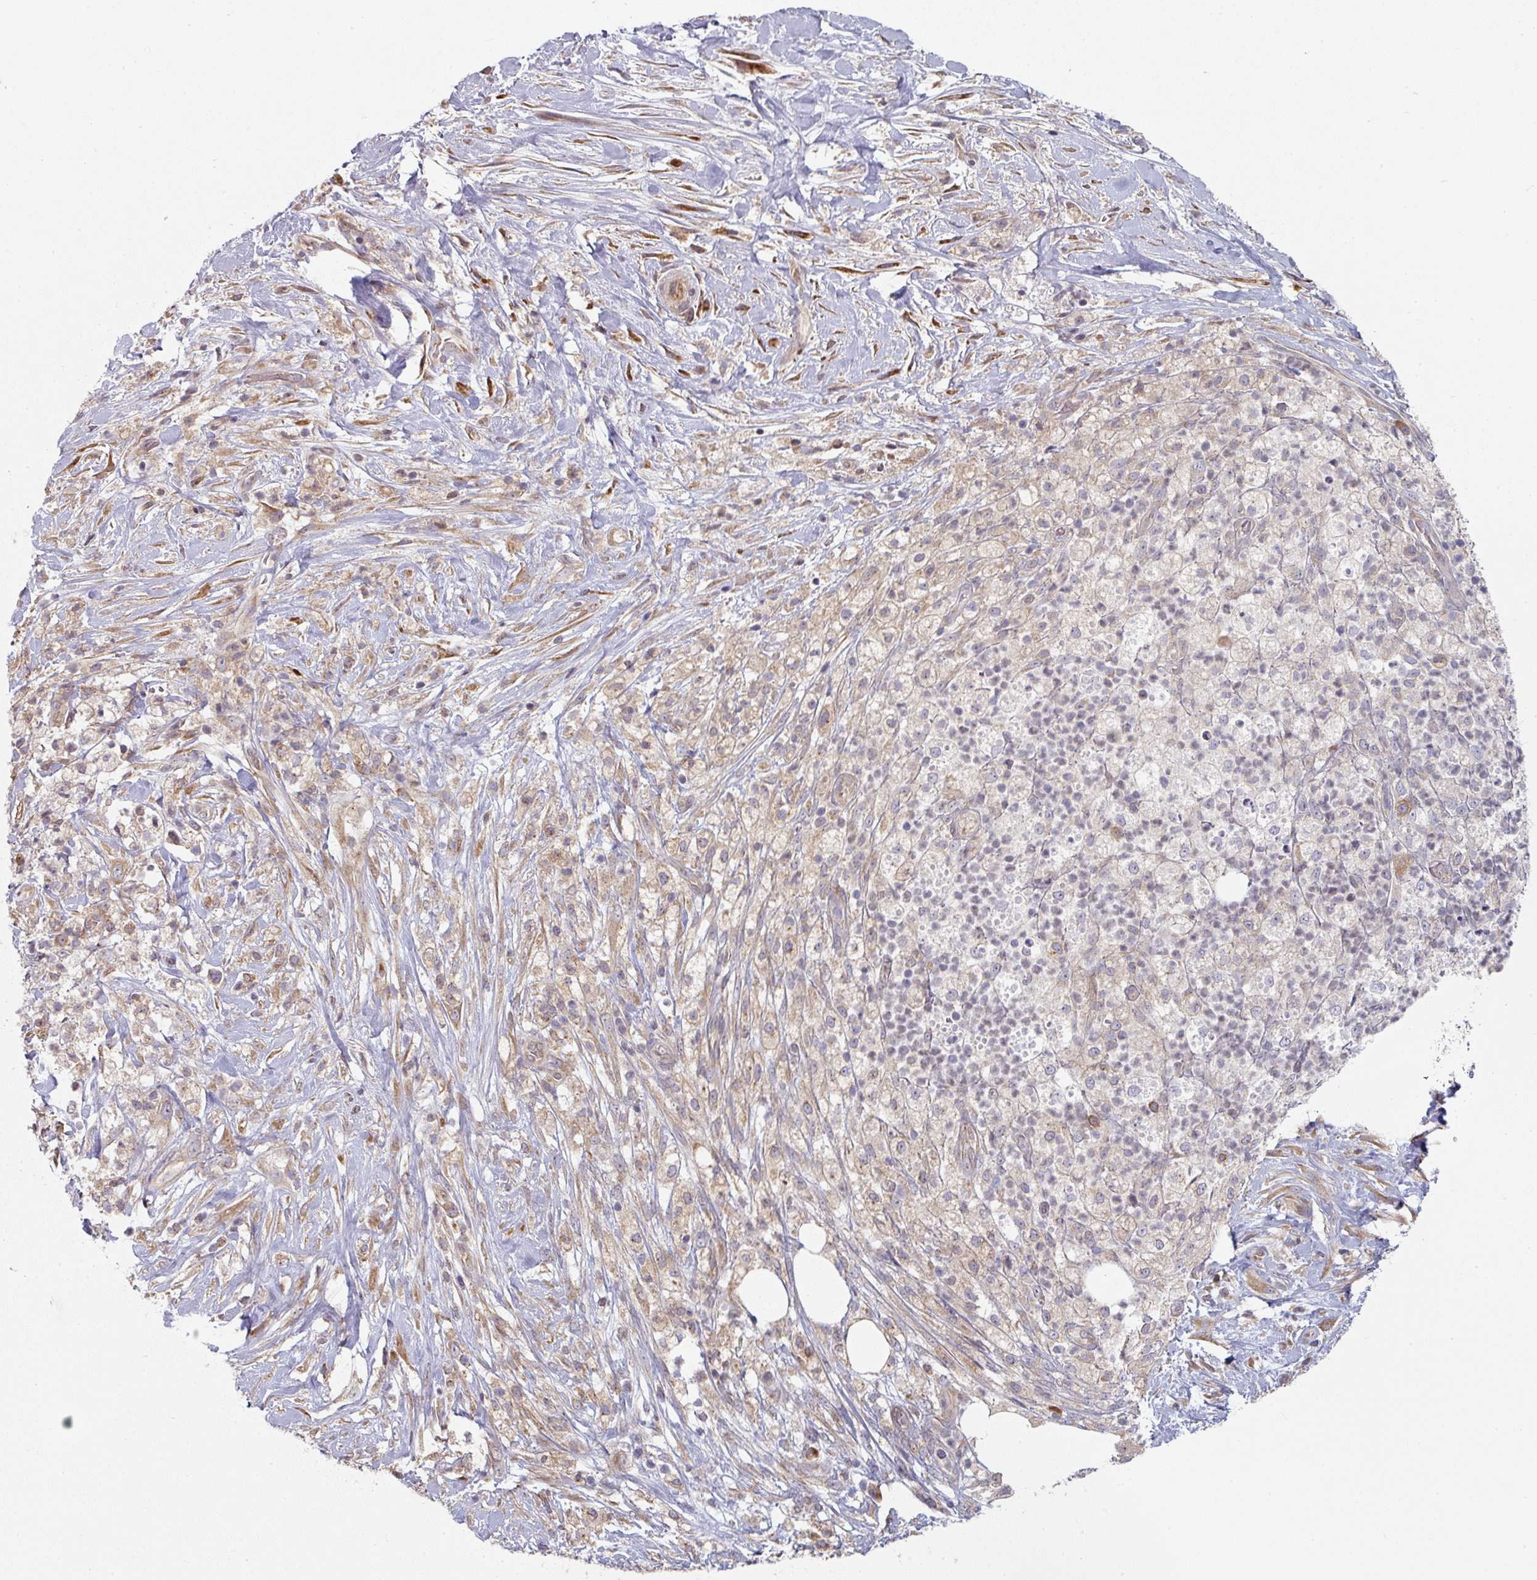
{"staining": {"intensity": "weak", "quantity": "25%-75%", "location": "cytoplasmic/membranous"}, "tissue": "pancreatic cancer", "cell_type": "Tumor cells", "image_type": "cancer", "snomed": [{"axis": "morphology", "description": "Adenocarcinoma, NOS"}, {"axis": "topography", "description": "Pancreas"}], "caption": "A low amount of weak cytoplasmic/membranous expression is seen in approximately 25%-75% of tumor cells in pancreatic cancer (adenocarcinoma) tissue. (Stains: DAB in brown, nuclei in blue, Microscopy: brightfield microscopy at high magnification).", "gene": "TAPT1", "patient": {"sex": "female", "age": 72}}